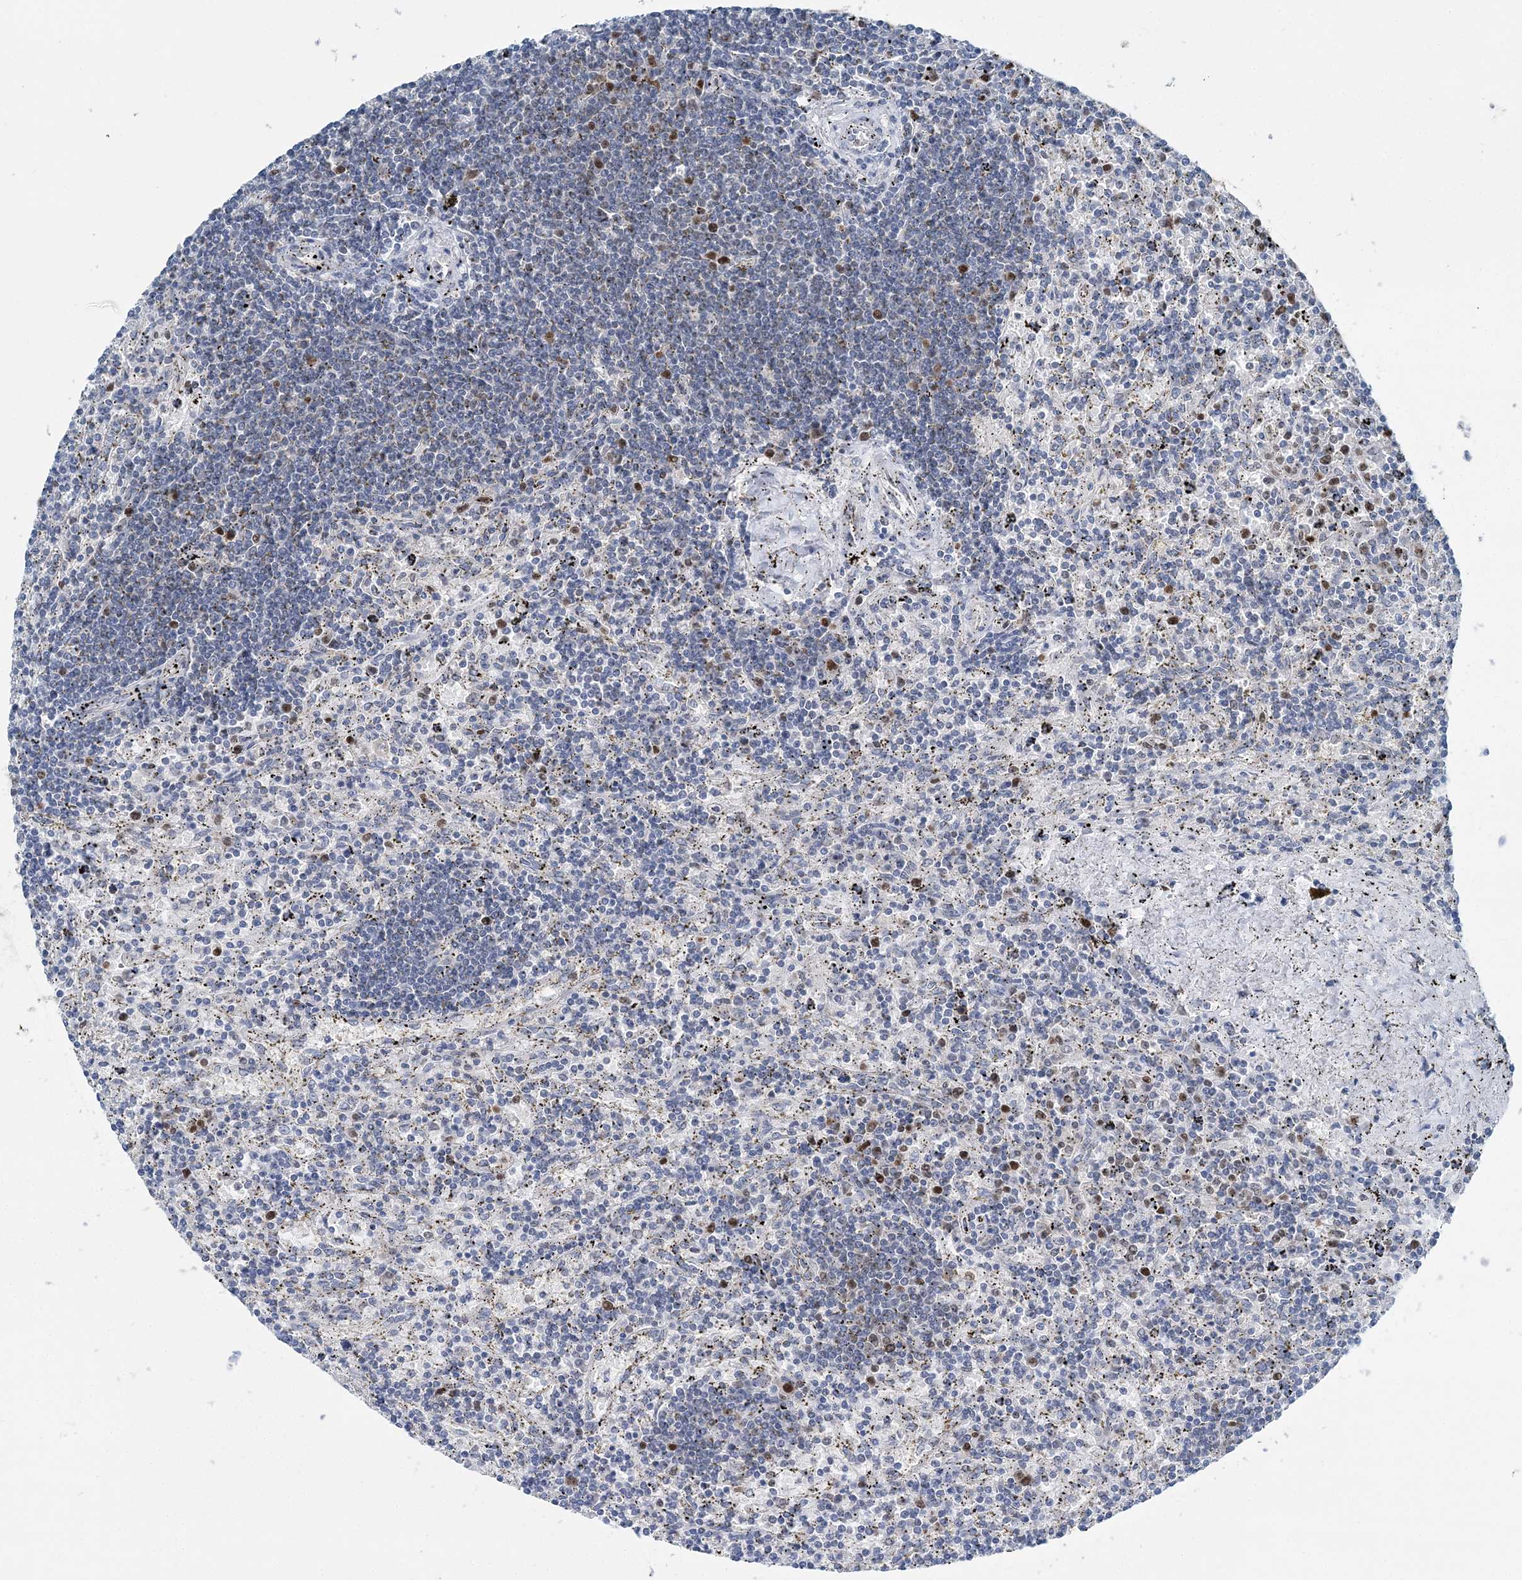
{"staining": {"intensity": "weak", "quantity": "<25%", "location": "nuclear"}, "tissue": "lymphoma", "cell_type": "Tumor cells", "image_type": "cancer", "snomed": [{"axis": "morphology", "description": "Malignant lymphoma, non-Hodgkin's type, Low grade"}, {"axis": "topography", "description": "Spleen"}], "caption": "Photomicrograph shows no significant protein expression in tumor cells of low-grade malignant lymphoma, non-Hodgkin's type.", "gene": "HAT1", "patient": {"sex": "male", "age": 76}}